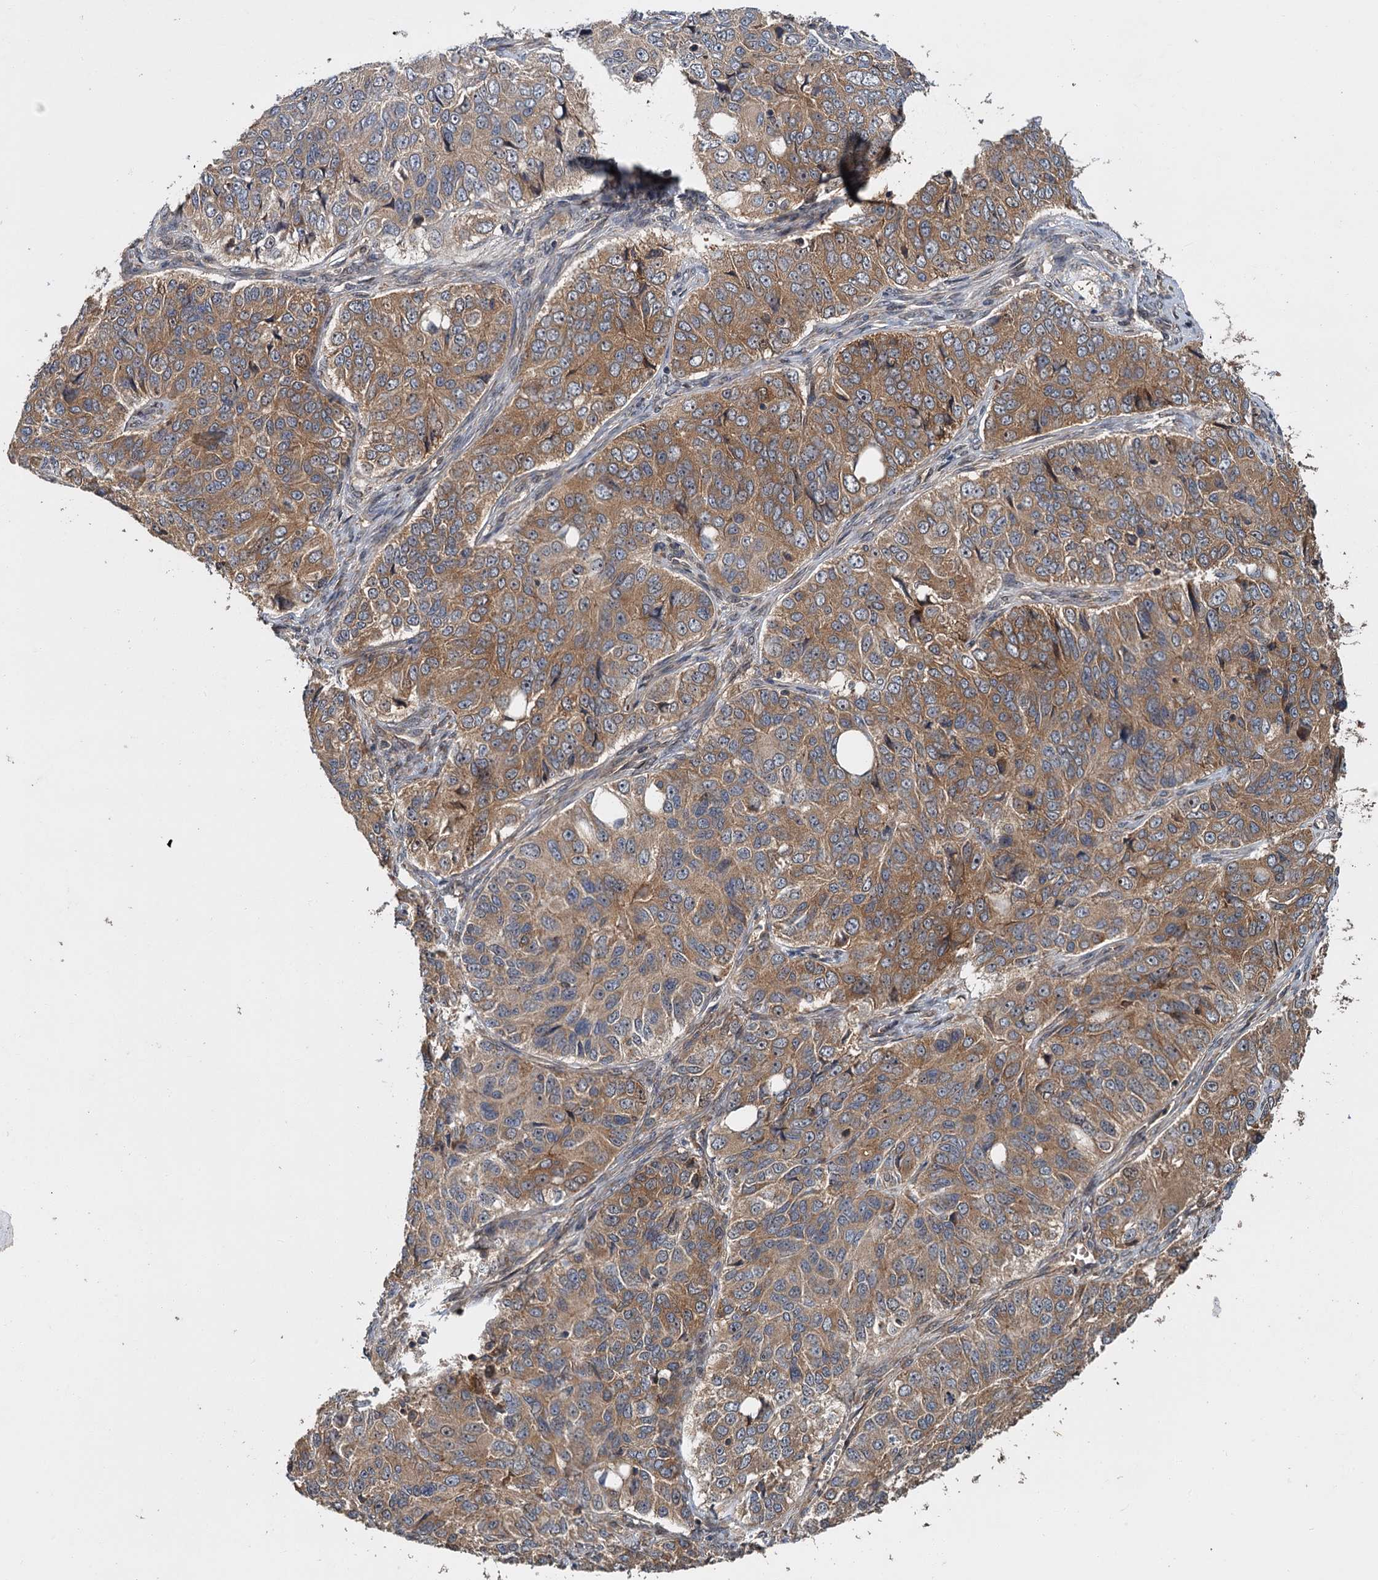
{"staining": {"intensity": "moderate", "quantity": ">75%", "location": "cytoplasmic/membranous"}, "tissue": "ovarian cancer", "cell_type": "Tumor cells", "image_type": "cancer", "snomed": [{"axis": "morphology", "description": "Carcinoma, endometroid"}, {"axis": "topography", "description": "Ovary"}], "caption": "The histopathology image demonstrates staining of ovarian cancer (endometroid carcinoma), revealing moderate cytoplasmic/membranous protein expression (brown color) within tumor cells.", "gene": "KANSL2", "patient": {"sex": "female", "age": 51}}